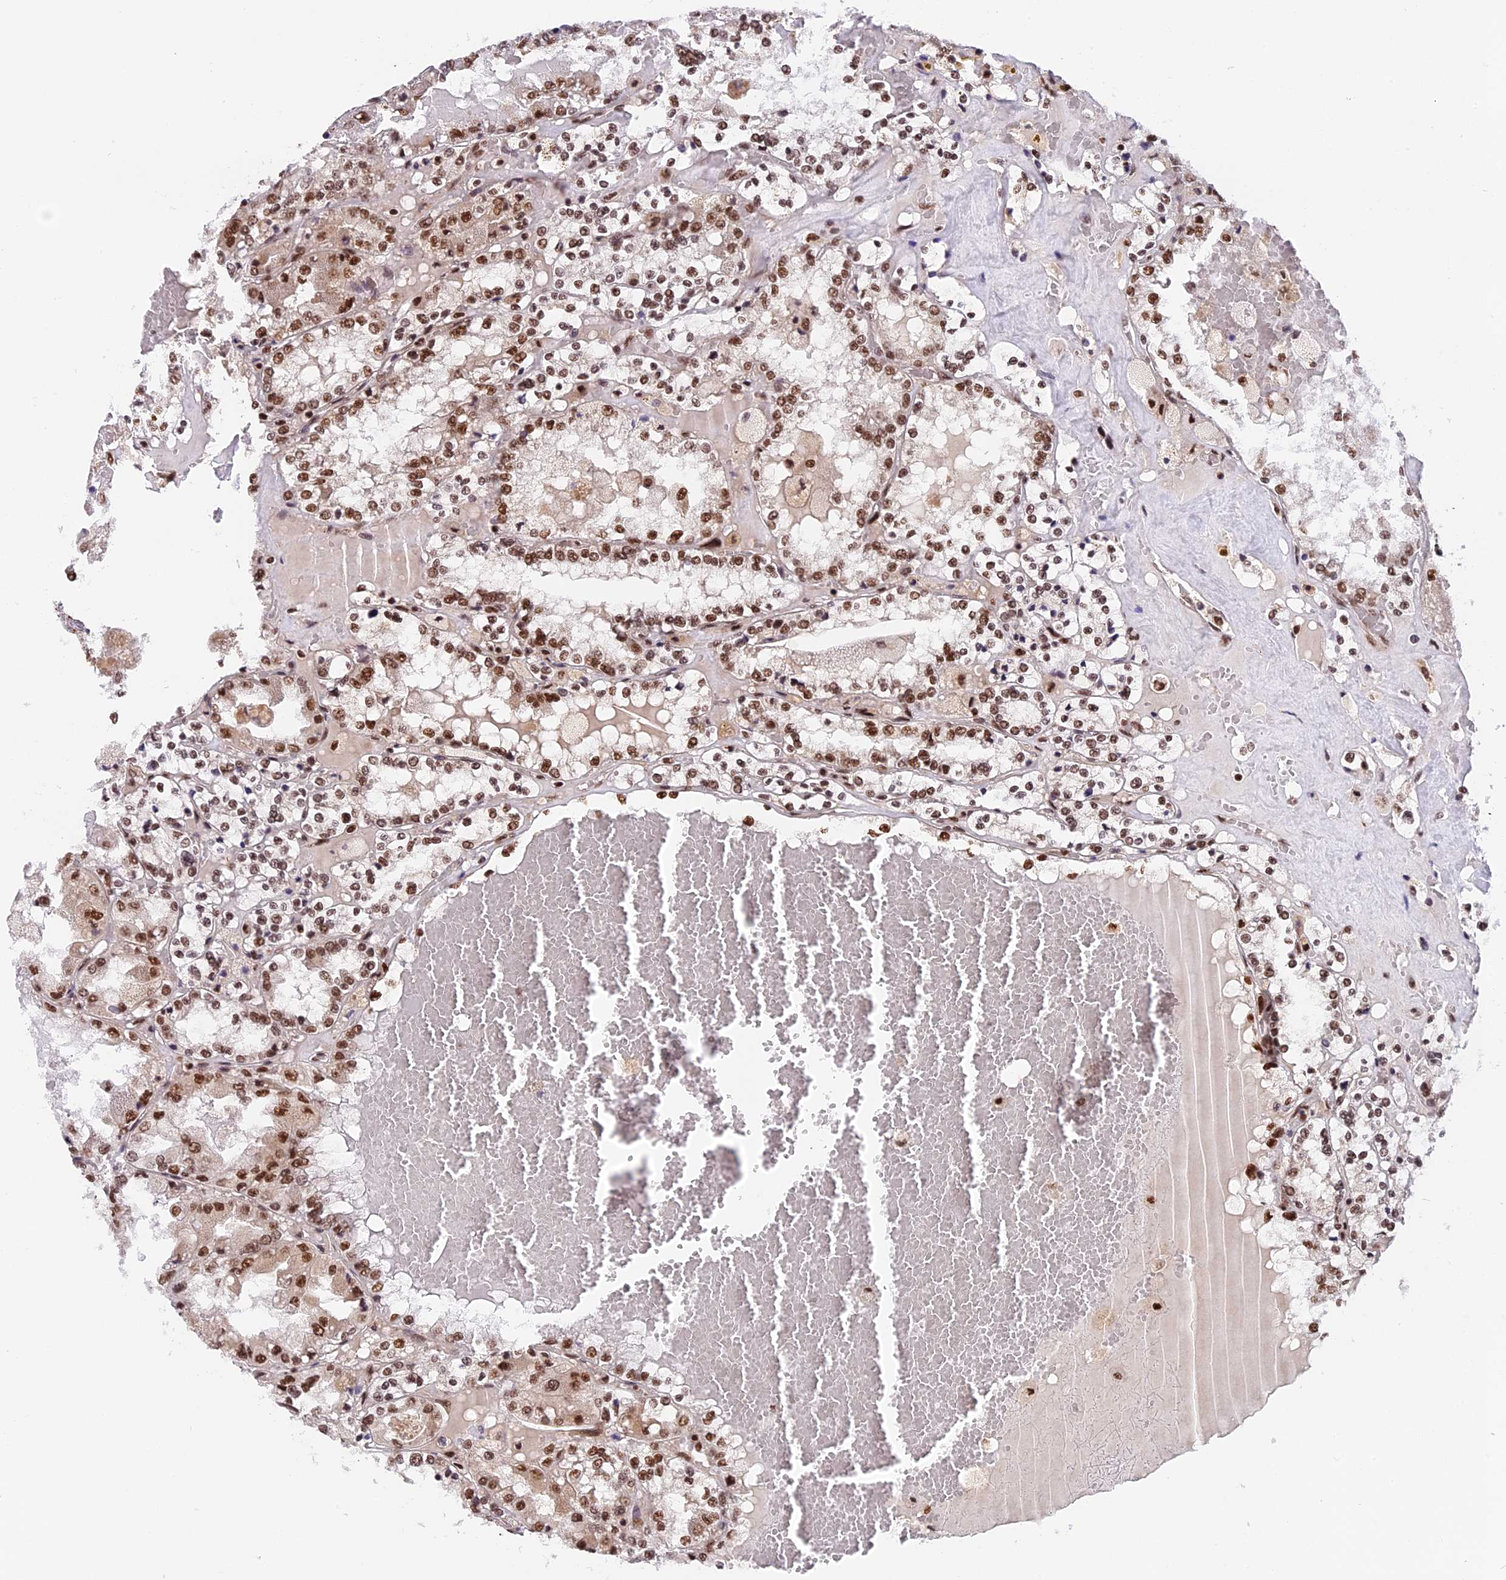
{"staining": {"intensity": "moderate", "quantity": ">75%", "location": "nuclear"}, "tissue": "renal cancer", "cell_type": "Tumor cells", "image_type": "cancer", "snomed": [{"axis": "morphology", "description": "Adenocarcinoma, NOS"}, {"axis": "topography", "description": "Kidney"}], "caption": "Protein analysis of renal adenocarcinoma tissue shows moderate nuclear positivity in about >75% of tumor cells. (DAB (3,3'-diaminobenzidine) IHC, brown staining for protein, blue staining for nuclei).", "gene": "RAMAC", "patient": {"sex": "female", "age": 56}}